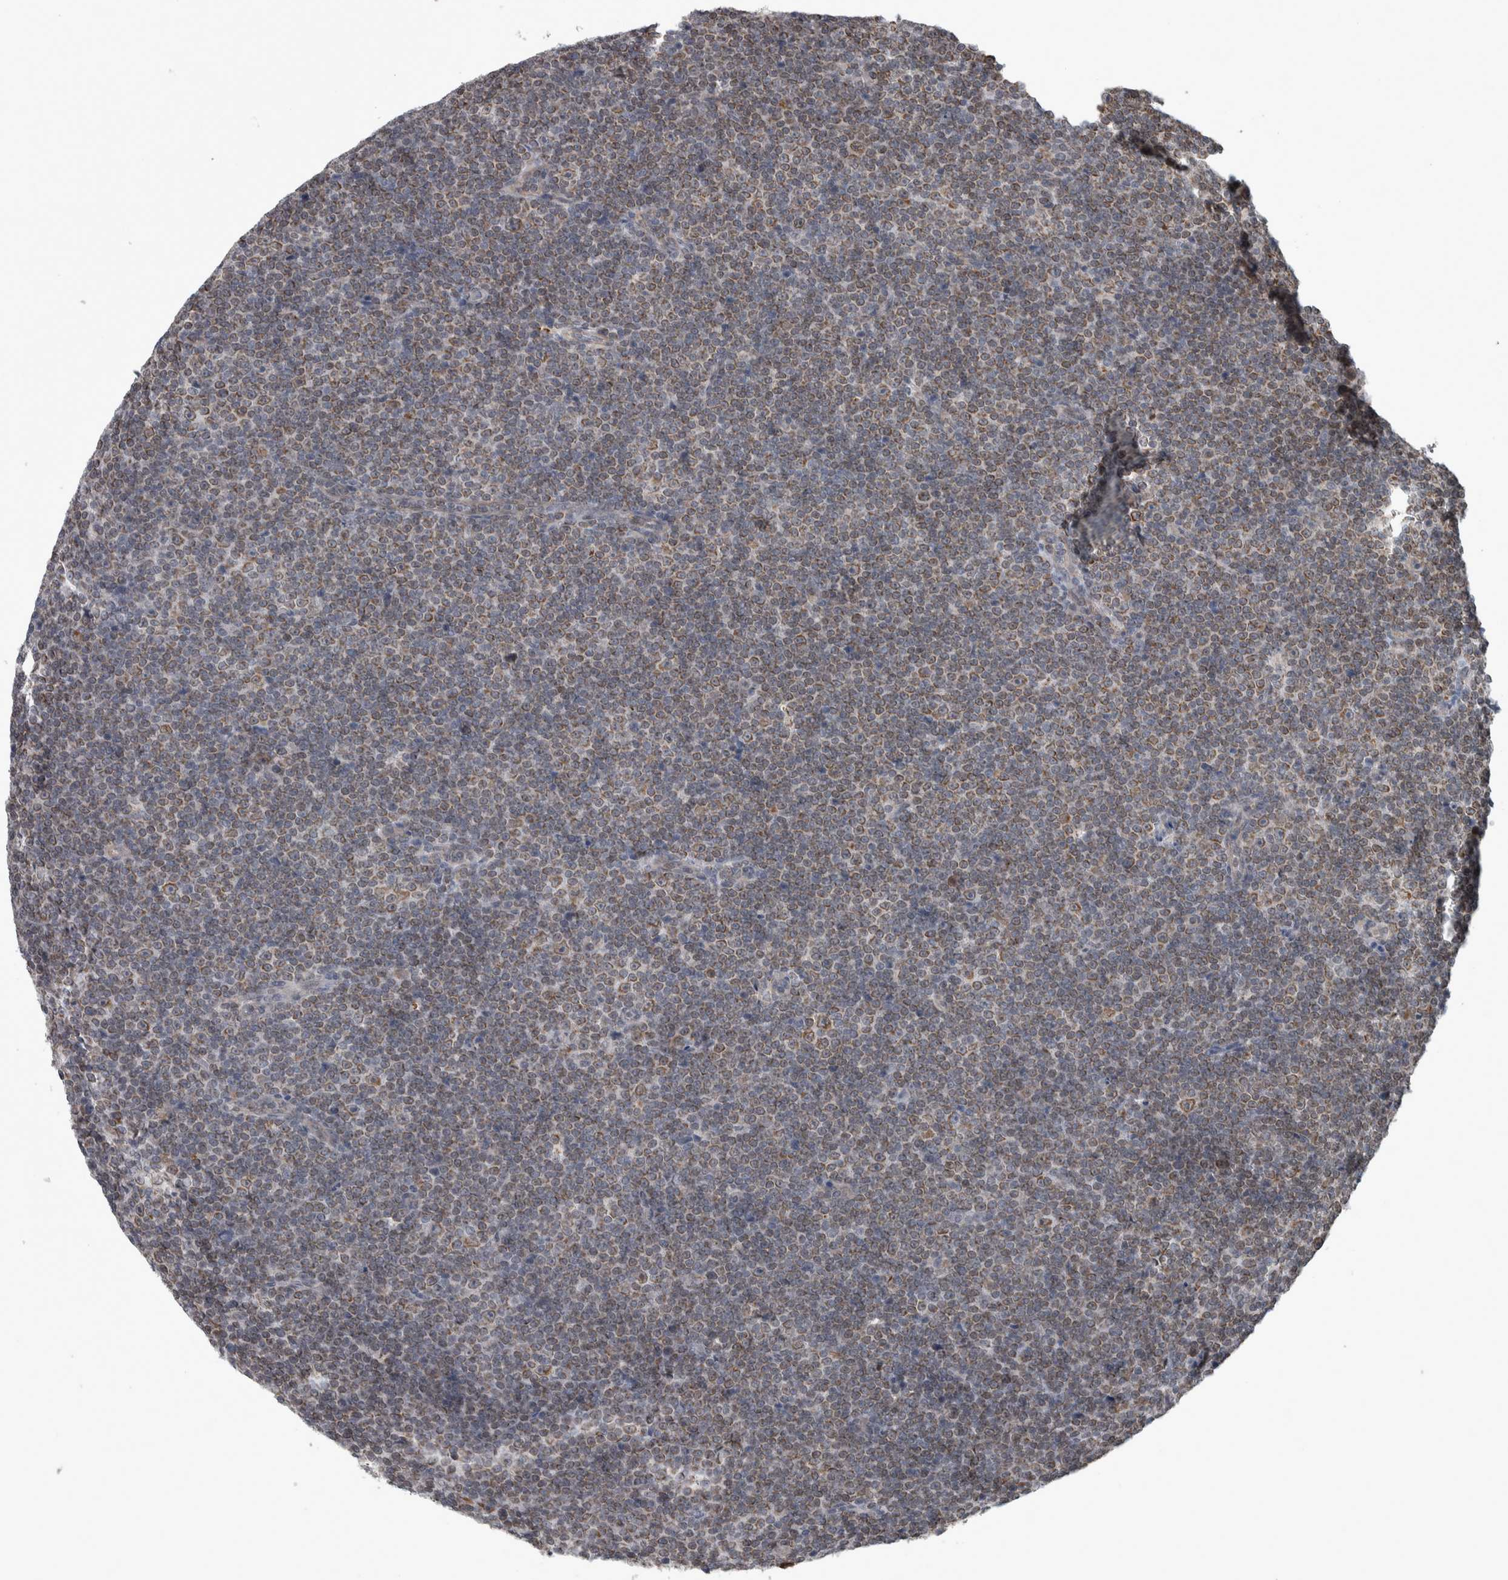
{"staining": {"intensity": "weak", "quantity": ">75%", "location": "cytoplasmic/membranous"}, "tissue": "lymphoma", "cell_type": "Tumor cells", "image_type": "cancer", "snomed": [{"axis": "morphology", "description": "Malignant lymphoma, non-Hodgkin's type, Low grade"}, {"axis": "topography", "description": "Lymph node"}], "caption": "Protein expression analysis of lymphoma reveals weak cytoplasmic/membranous expression in about >75% of tumor cells.", "gene": "CWC27", "patient": {"sex": "female", "age": 67}}